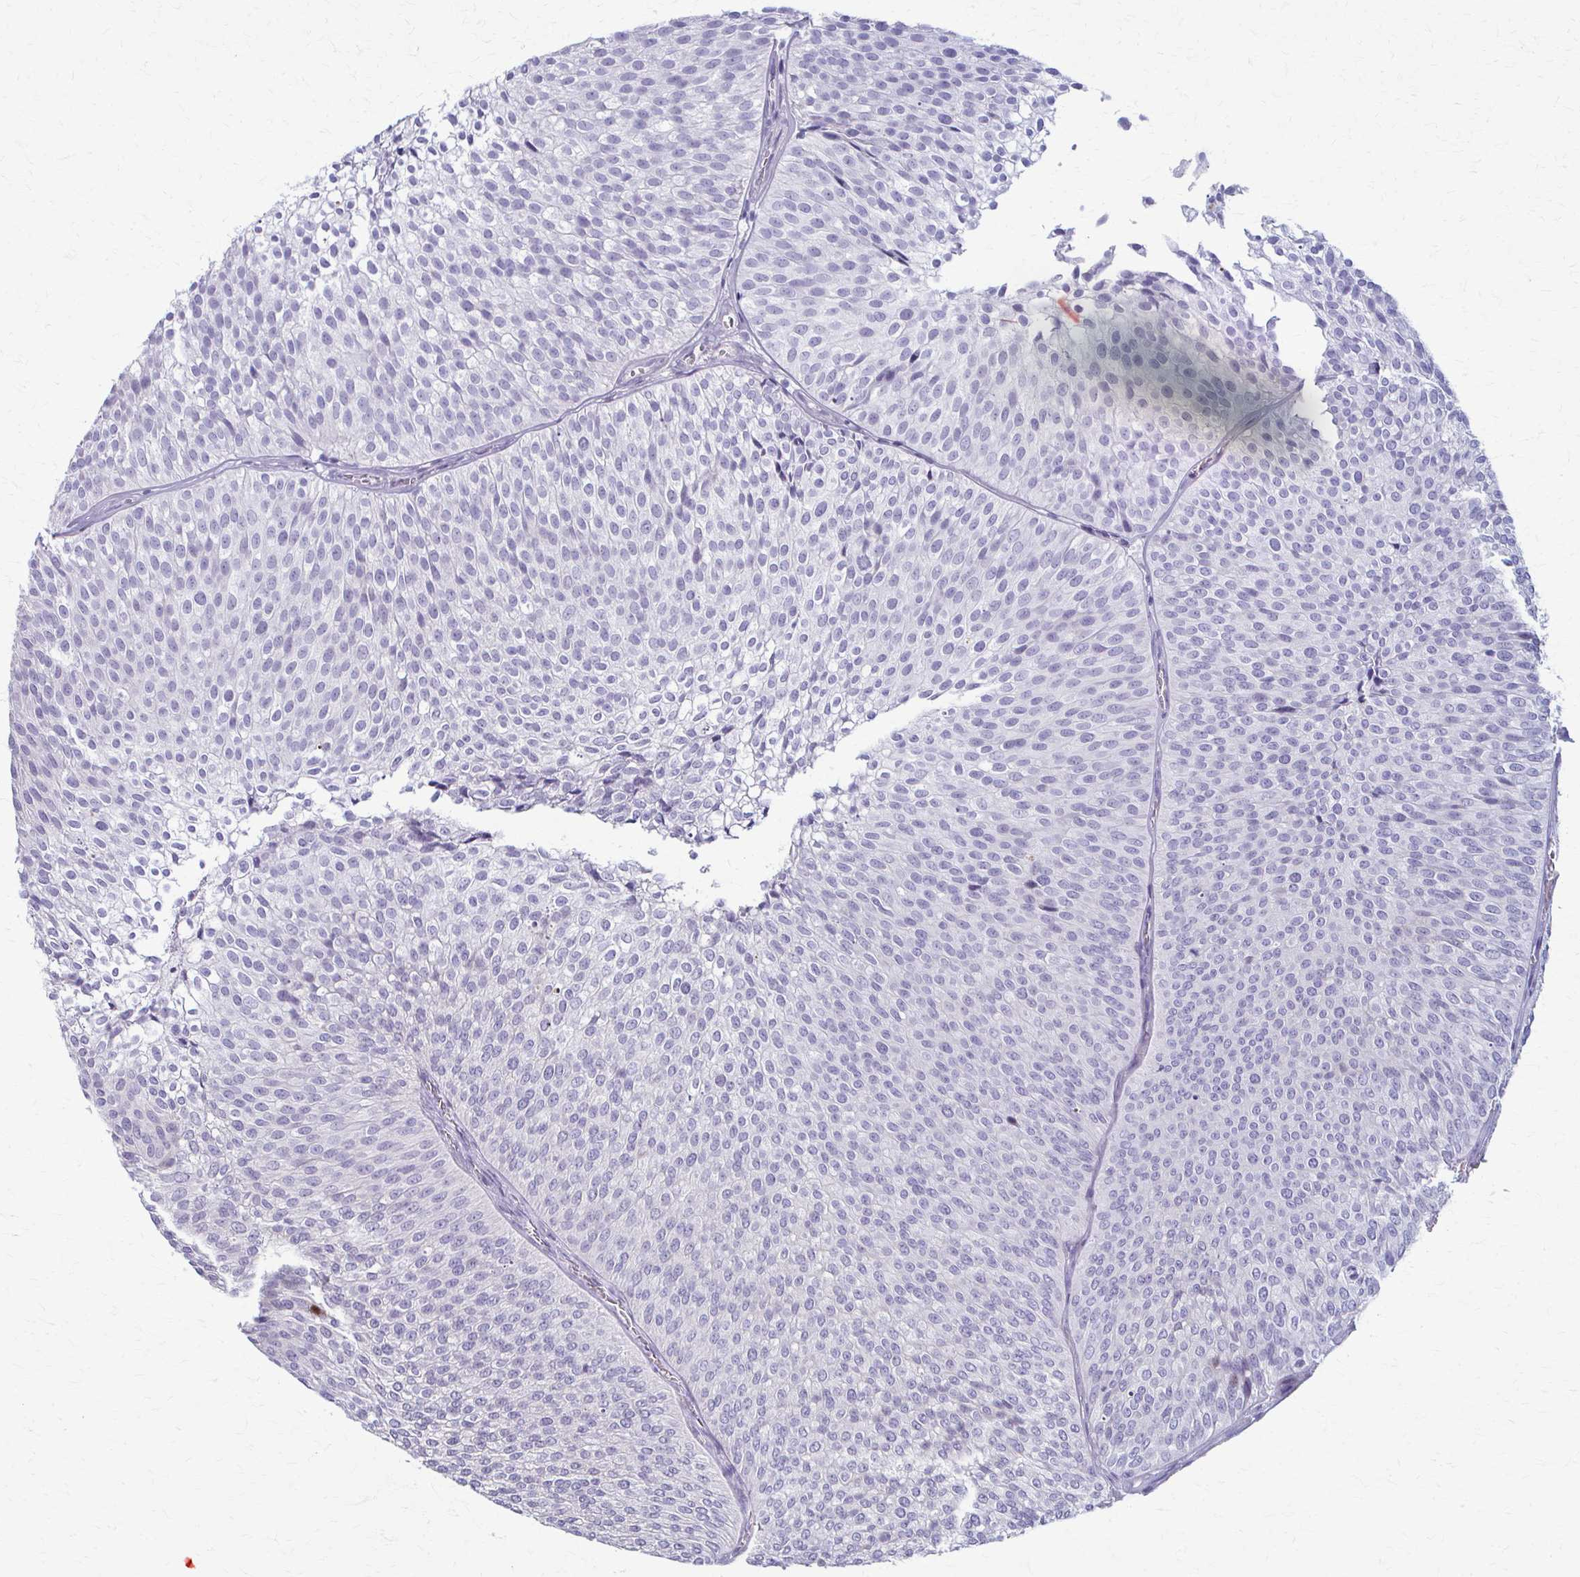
{"staining": {"intensity": "negative", "quantity": "none", "location": "none"}, "tissue": "urothelial cancer", "cell_type": "Tumor cells", "image_type": "cancer", "snomed": [{"axis": "morphology", "description": "Urothelial carcinoma, Low grade"}, {"axis": "topography", "description": "Urinary bladder"}], "caption": "Tumor cells are negative for protein expression in human urothelial cancer.", "gene": "LDLRAP1", "patient": {"sex": "male", "age": 91}}